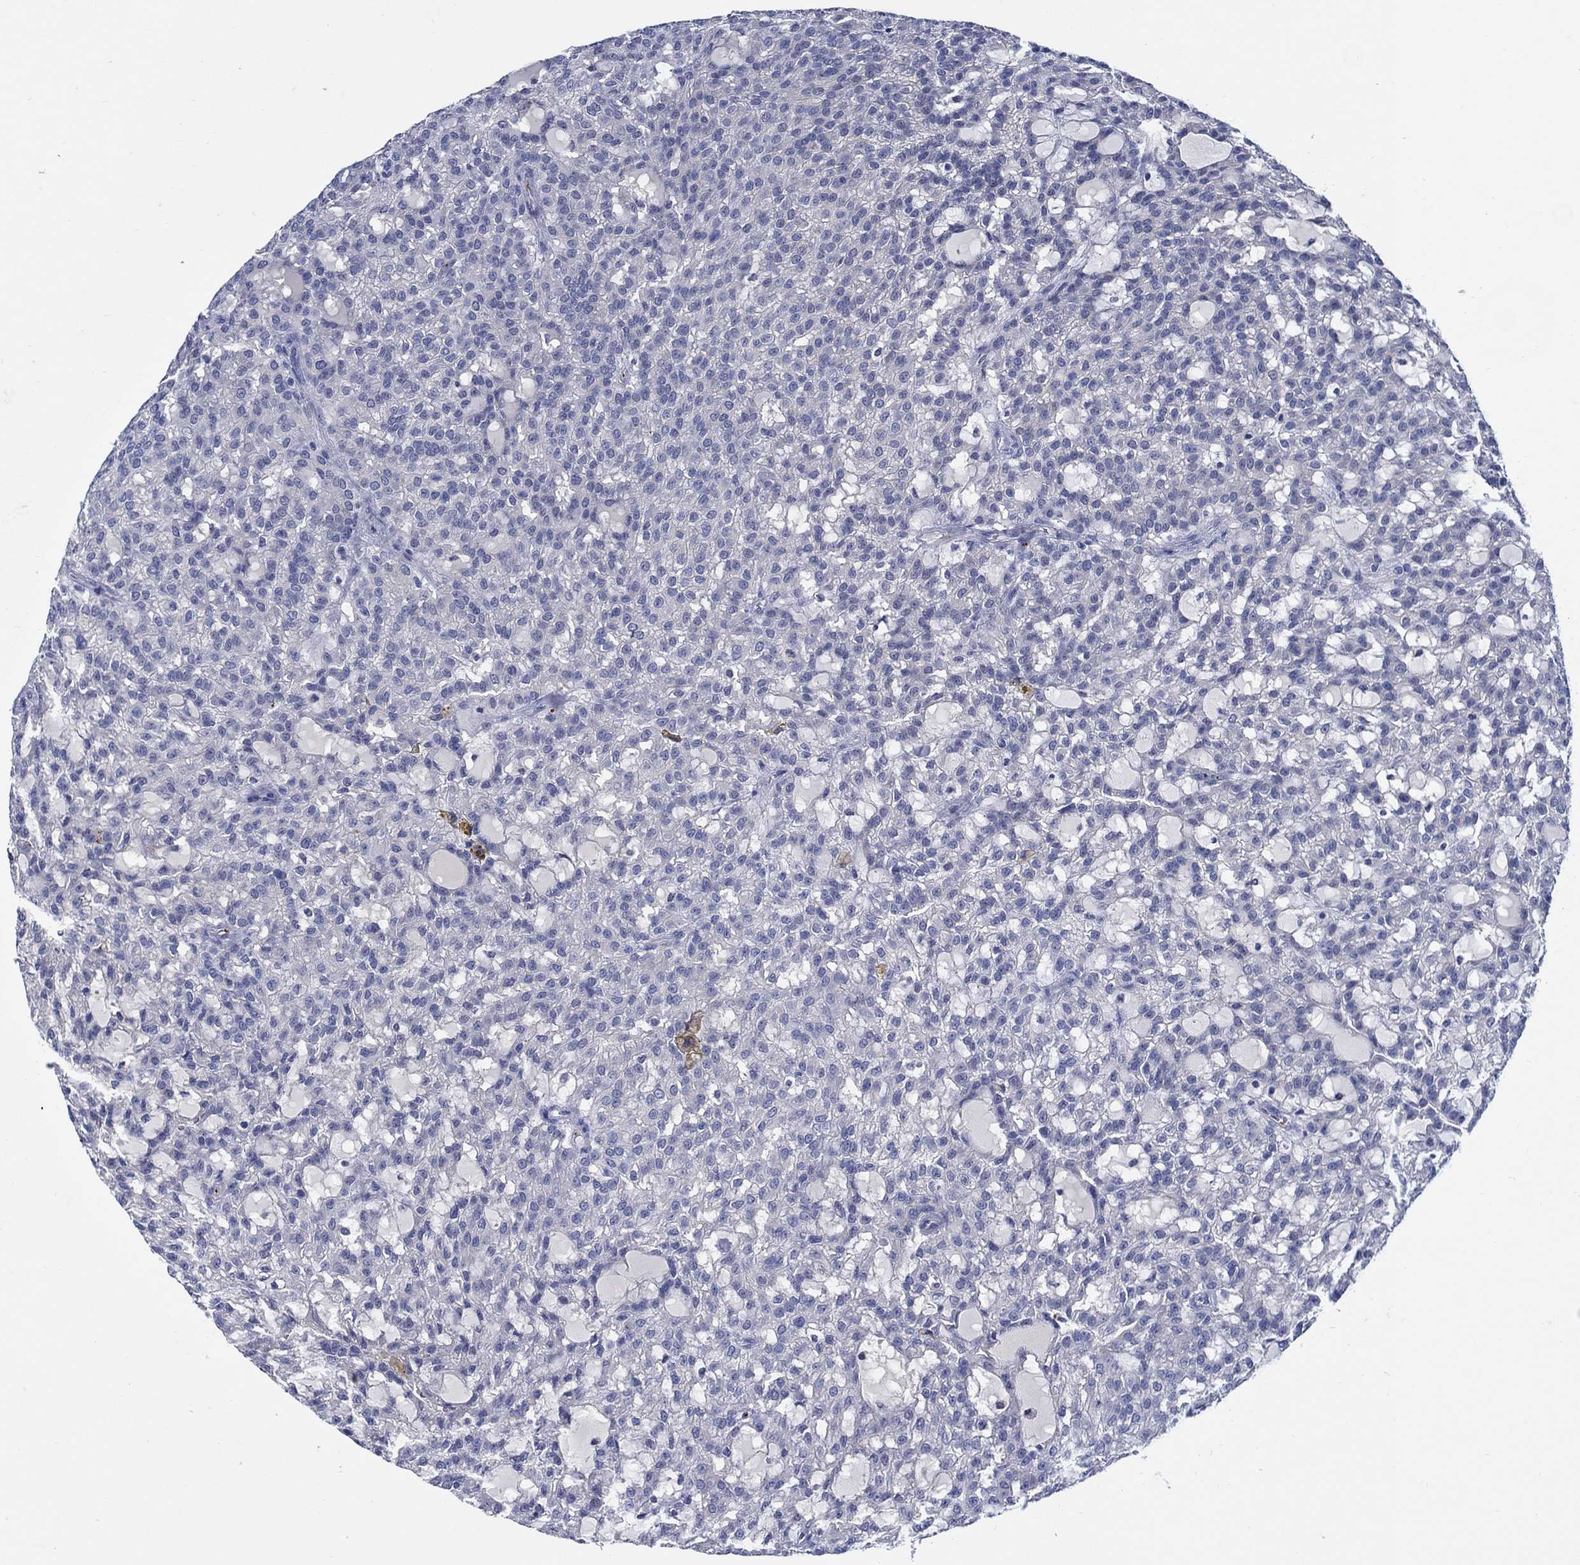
{"staining": {"intensity": "negative", "quantity": "none", "location": "none"}, "tissue": "renal cancer", "cell_type": "Tumor cells", "image_type": "cancer", "snomed": [{"axis": "morphology", "description": "Adenocarcinoma, NOS"}, {"axis": "topography", "description": "Kidney"}], "caption": "The immunohistochemistry (IHC) histopathology image has no significant positivity in tumor cells of renal cancer tissue.", "gene": "ALOX12", "patient": {"sex": "male", "age": 63}}